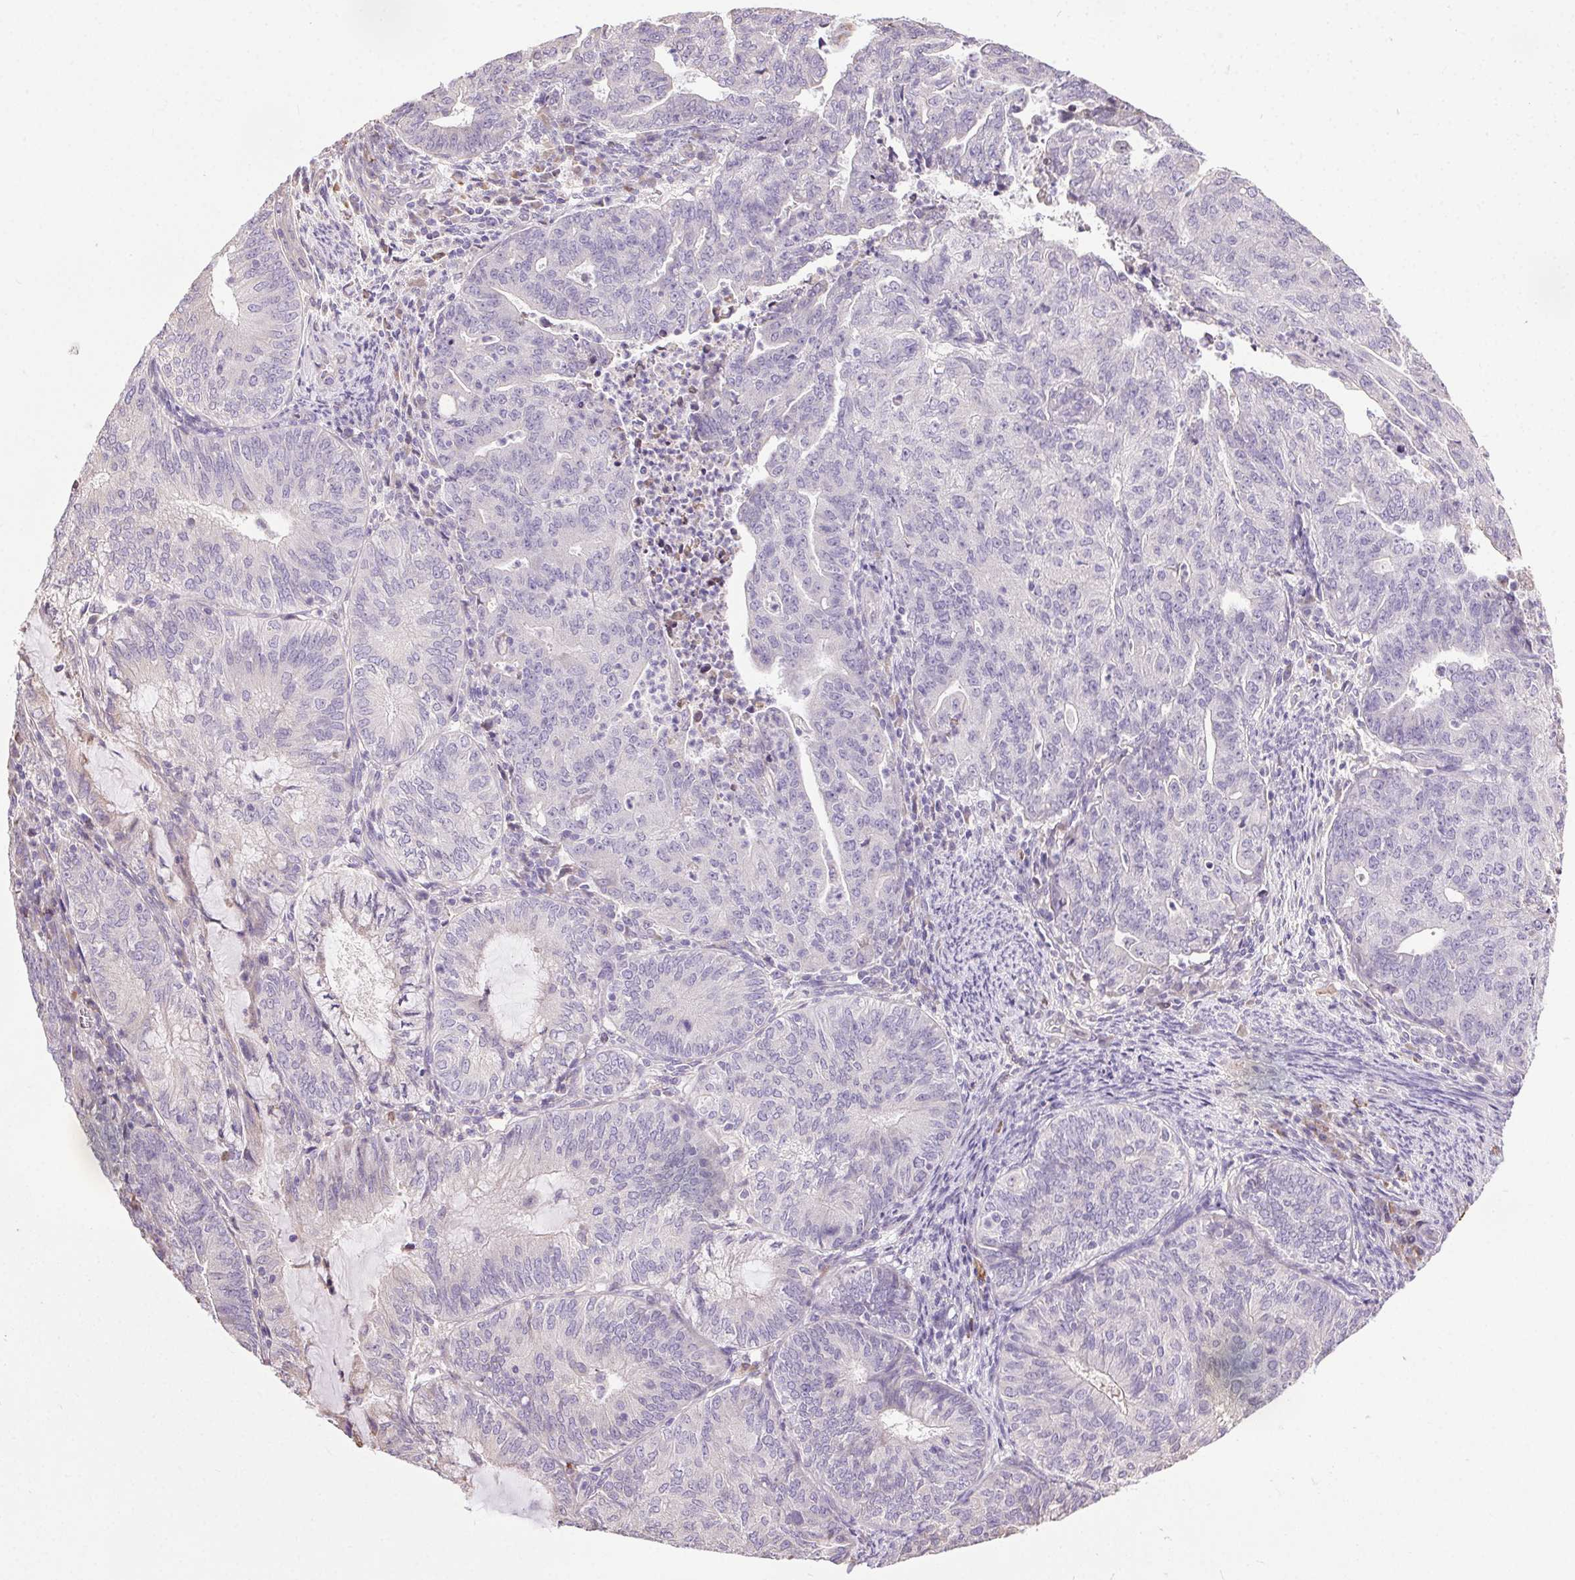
{"staining": {"intensity": "negative", "quantity": "none", "location": "none"}, "tissue": "endometrial cancer", "cell_type": "Tumor cells", "image_type": "cancer", "snomed": [{"axis": "morphology", "description": "Adenocarcinoma, NOS"}, {"axis": "topography", "description": "Endometrium"}], "caption": "Tumor cells show no significant protein positivity in endometrial cancer. Nuclei are stained in blue.", "gene": "SNX31", "patient": {"sex": "female", "age": 82}}